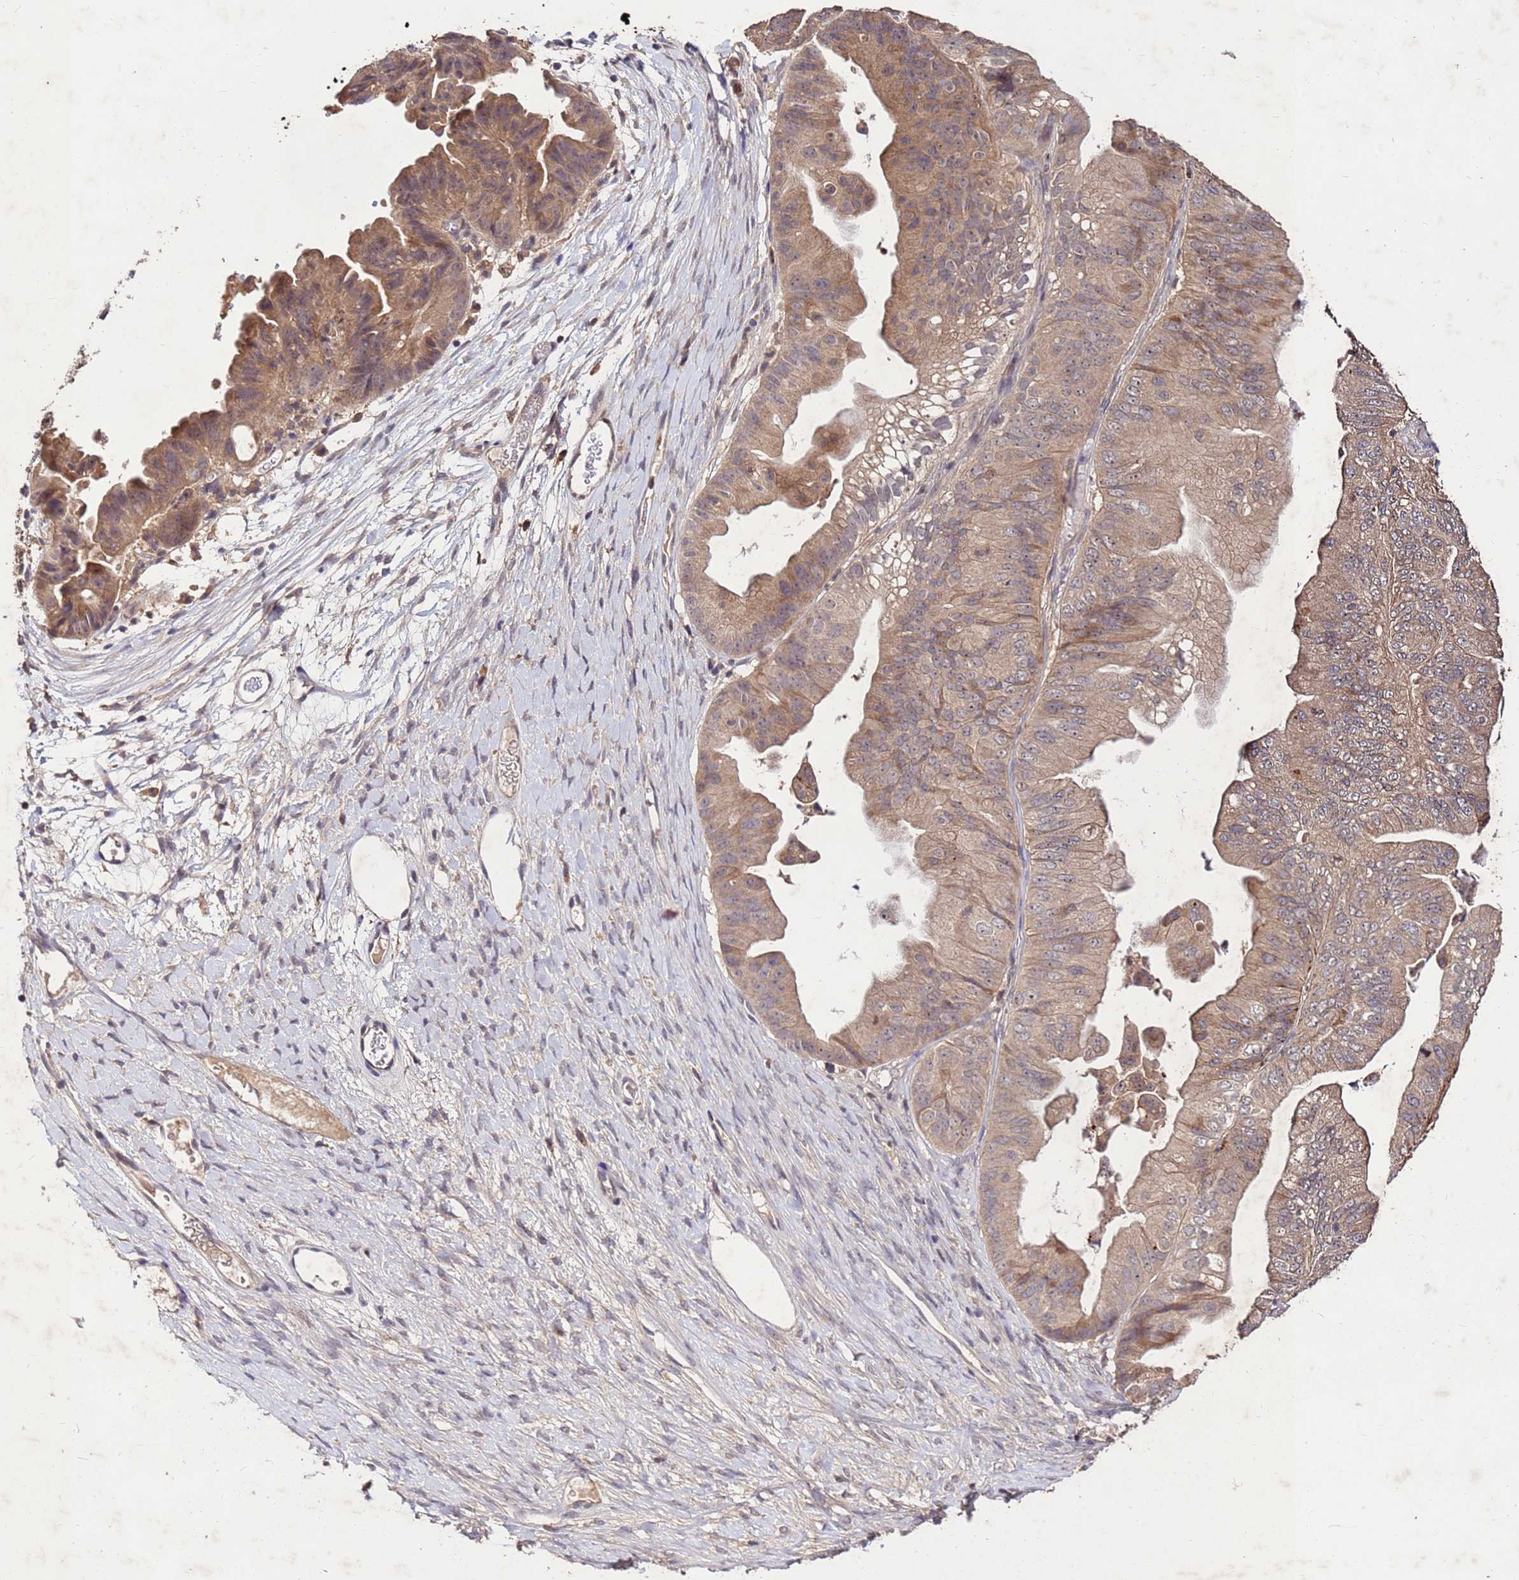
{"staining": {"intensity": "moderate", "quantity": ">75%", "location": "cytoplasmic/membranous"}, "tissue": "ovarian cancer", "cell_type": "Tumor cells", "image_type": "cancer", "snomed": [{"axis": "morphology", "description": "Cystadenocarcinoma, mucinous, NOS"}, {"axis": "topography", "description": "Ovary"}], "caption": "A brown stain shows moderate cytoplasmic/membranous positivity of a protein in human ovarian cancer tumor cells. (Brightfield microscopy of DAB IHC at high magnification).", "gene": "TOR4A", "patient": {"sex": "female", "age": 61}}